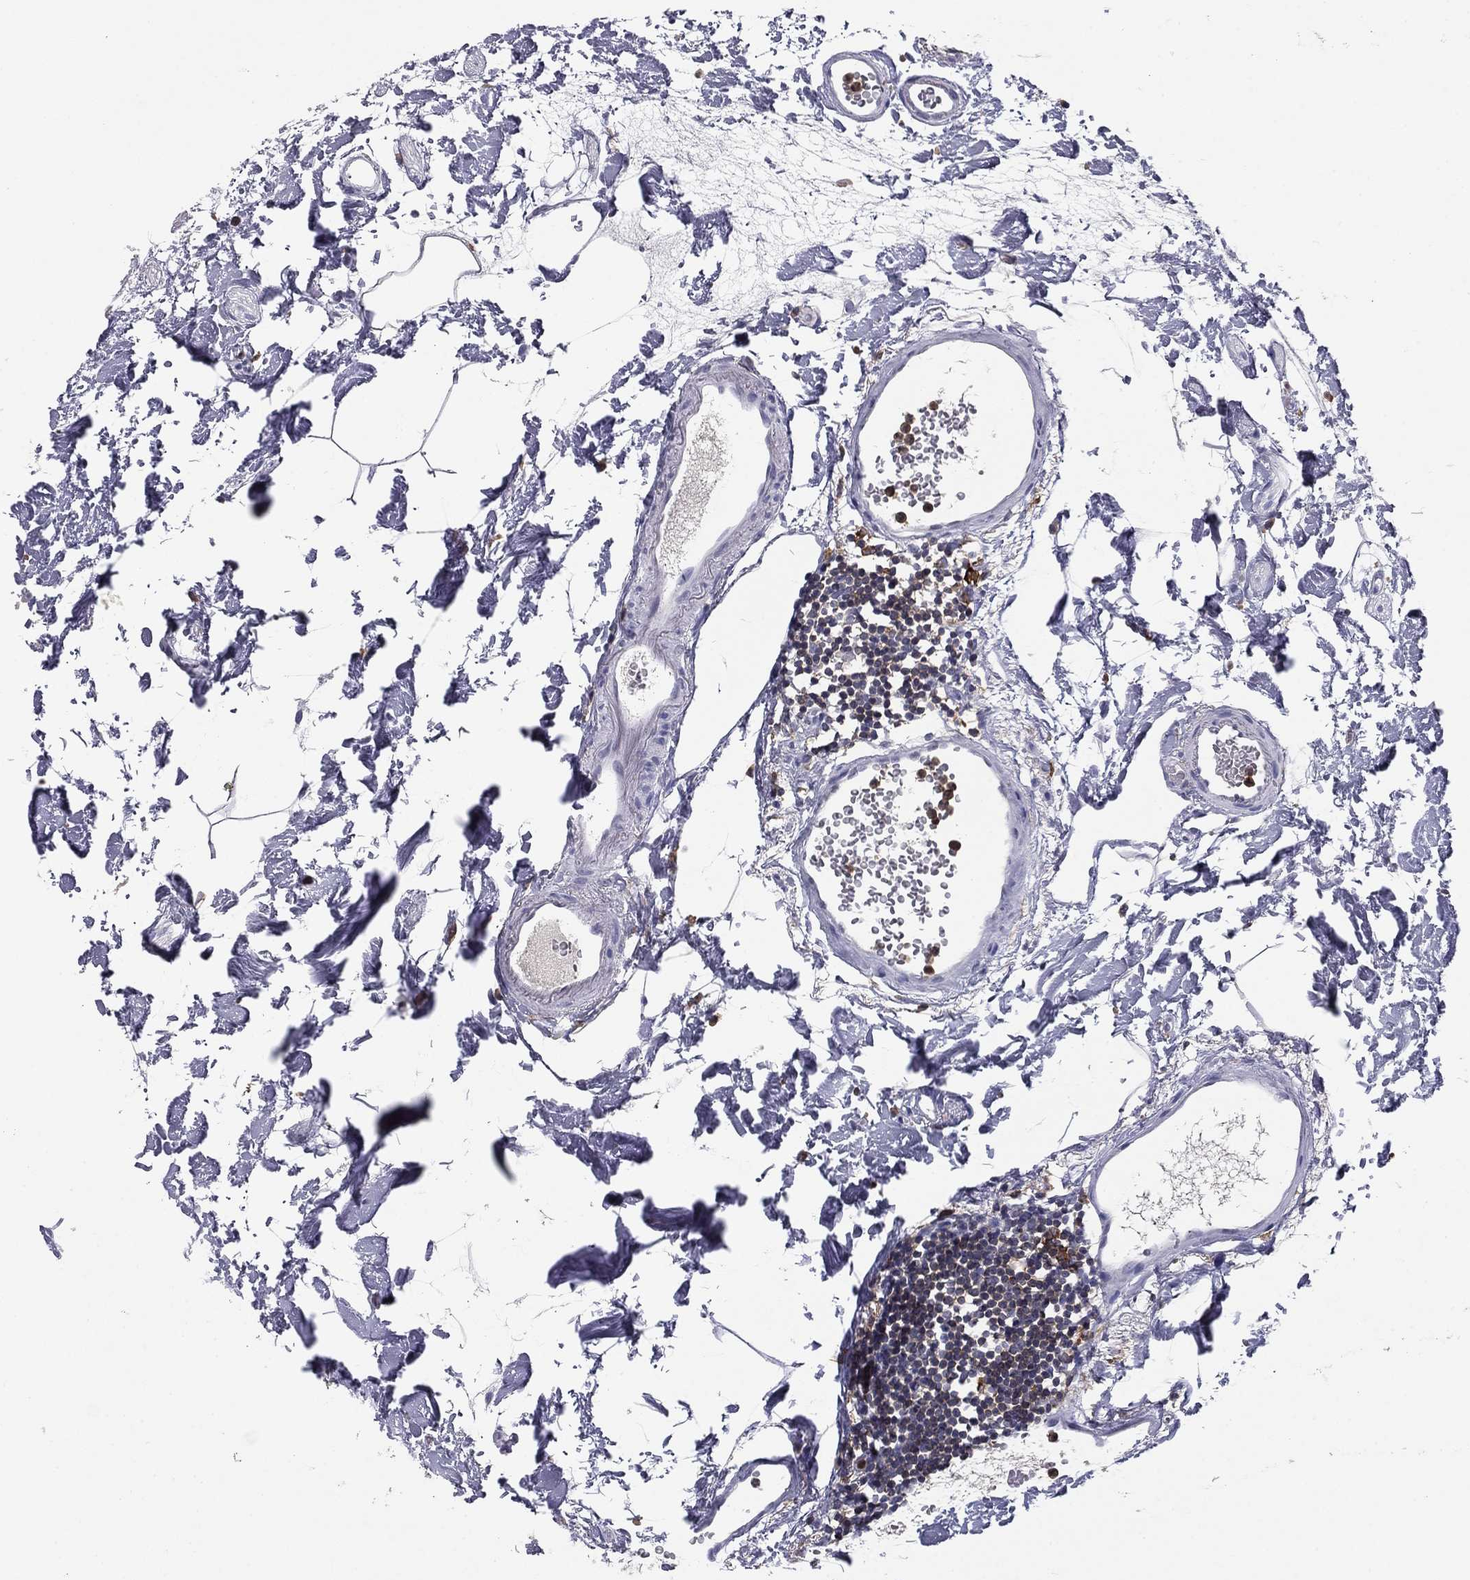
{"staining": {"intensity": "negative", "quantity": "none", "location": "none"}, "tissue": "colon", "cell_type": "Endothelial cells", "image_type": "normal", "snomed": [{"axis": "morphology", "description": "Normal tissue, NOS"}, {"axis": "topography", "description": "Colon"}], "caption": "There is no significant positivity in endothelial cells of colon. The staining is performed using DAB (3,3'-diaminobenzidine) brown chromogen with nuclei counter-stained in using hematoxylin.", "gene": "PLCB2", "patient": {"sex": "female", "age": 84}}